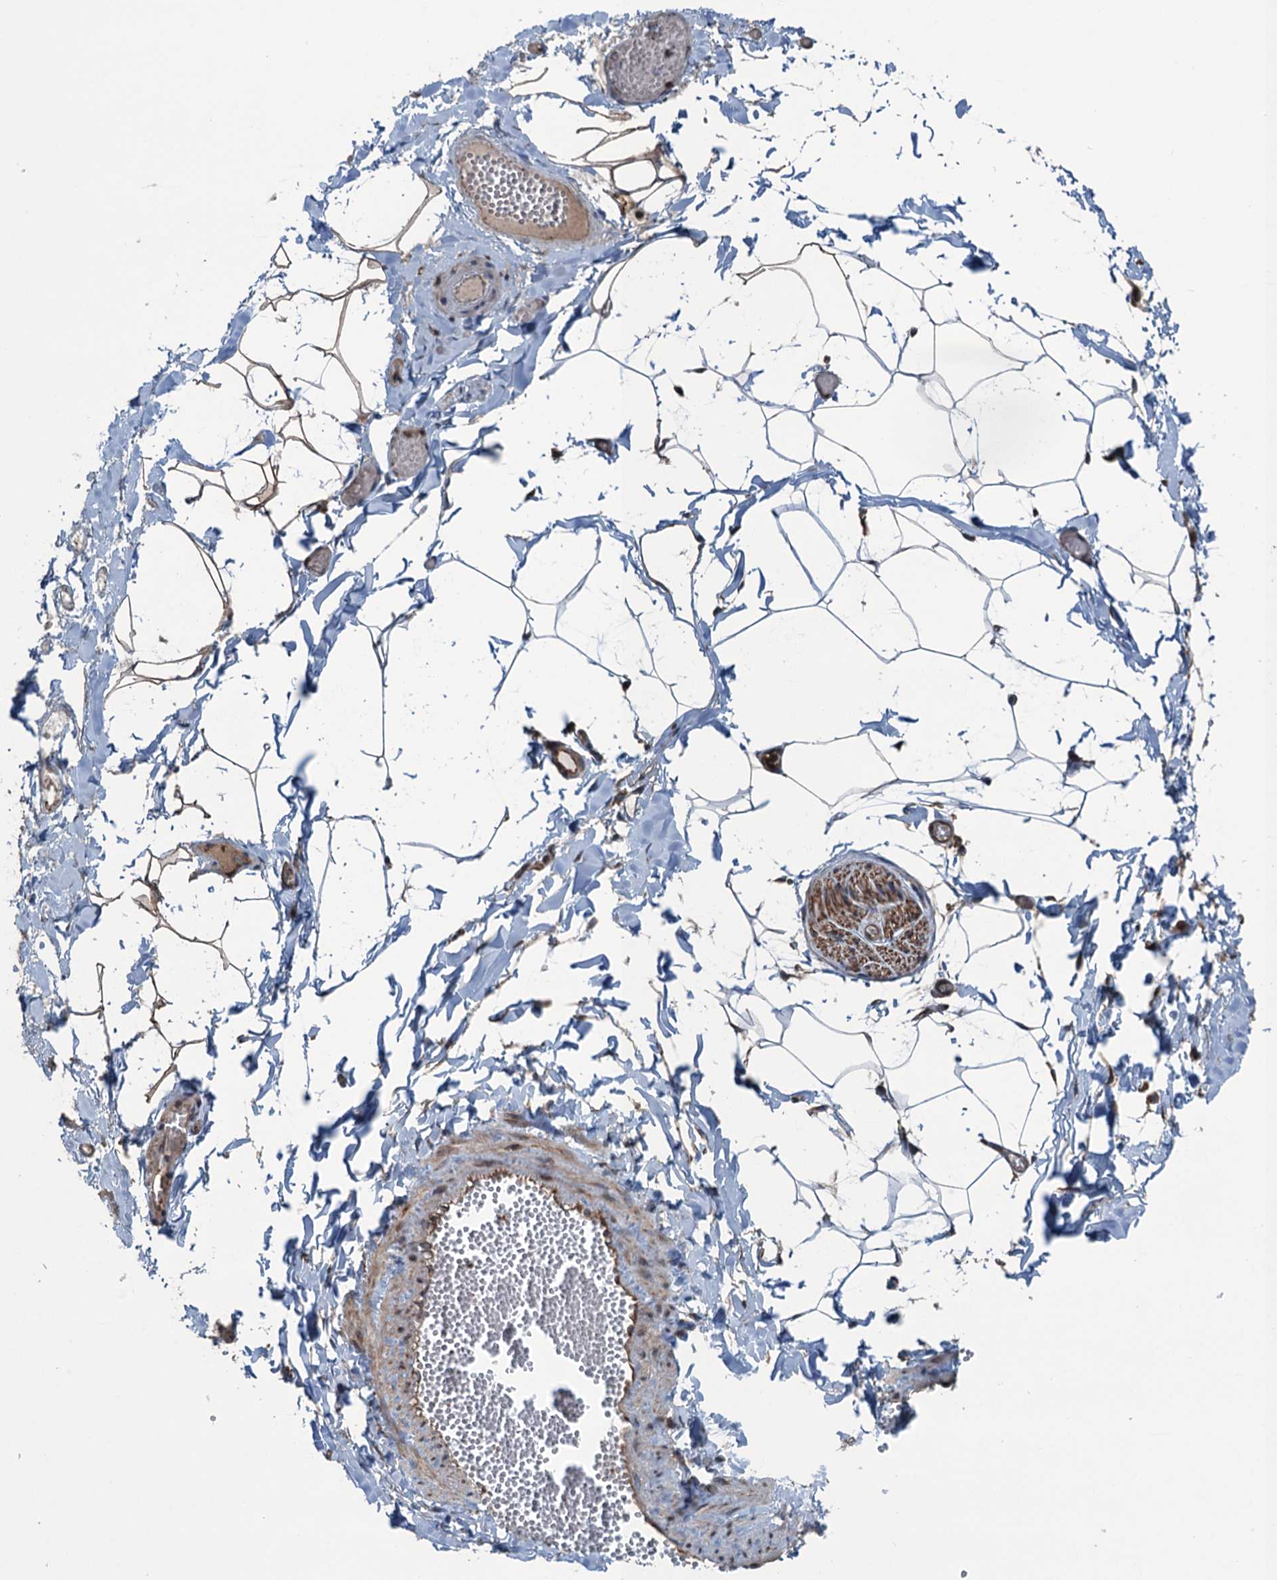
{"staining": {"intensity": "moderate", "quantity": "<25%", "location": "cytoplasmic/membranous"}, "tissue": "adipose tissue", "cell_type": "Adipocytes", "image_type": "normal", "snomed": [{"axis": "morphology", "description": "Normal tissue, NOS"}, {"axis": "topography", "description": "Gallbladder"}, {"axis": "topography", "description": "Peripheral nerve tissue"}], "caption": "This histopathology image reveals immunohistochemistry staining of benign adipose tissue, with low moderate cytoplasmic/membranous staining in about <25% of adipocytes.", "gene": "TRAPPC8", "patient": {"sex": "male", "age": 38}}